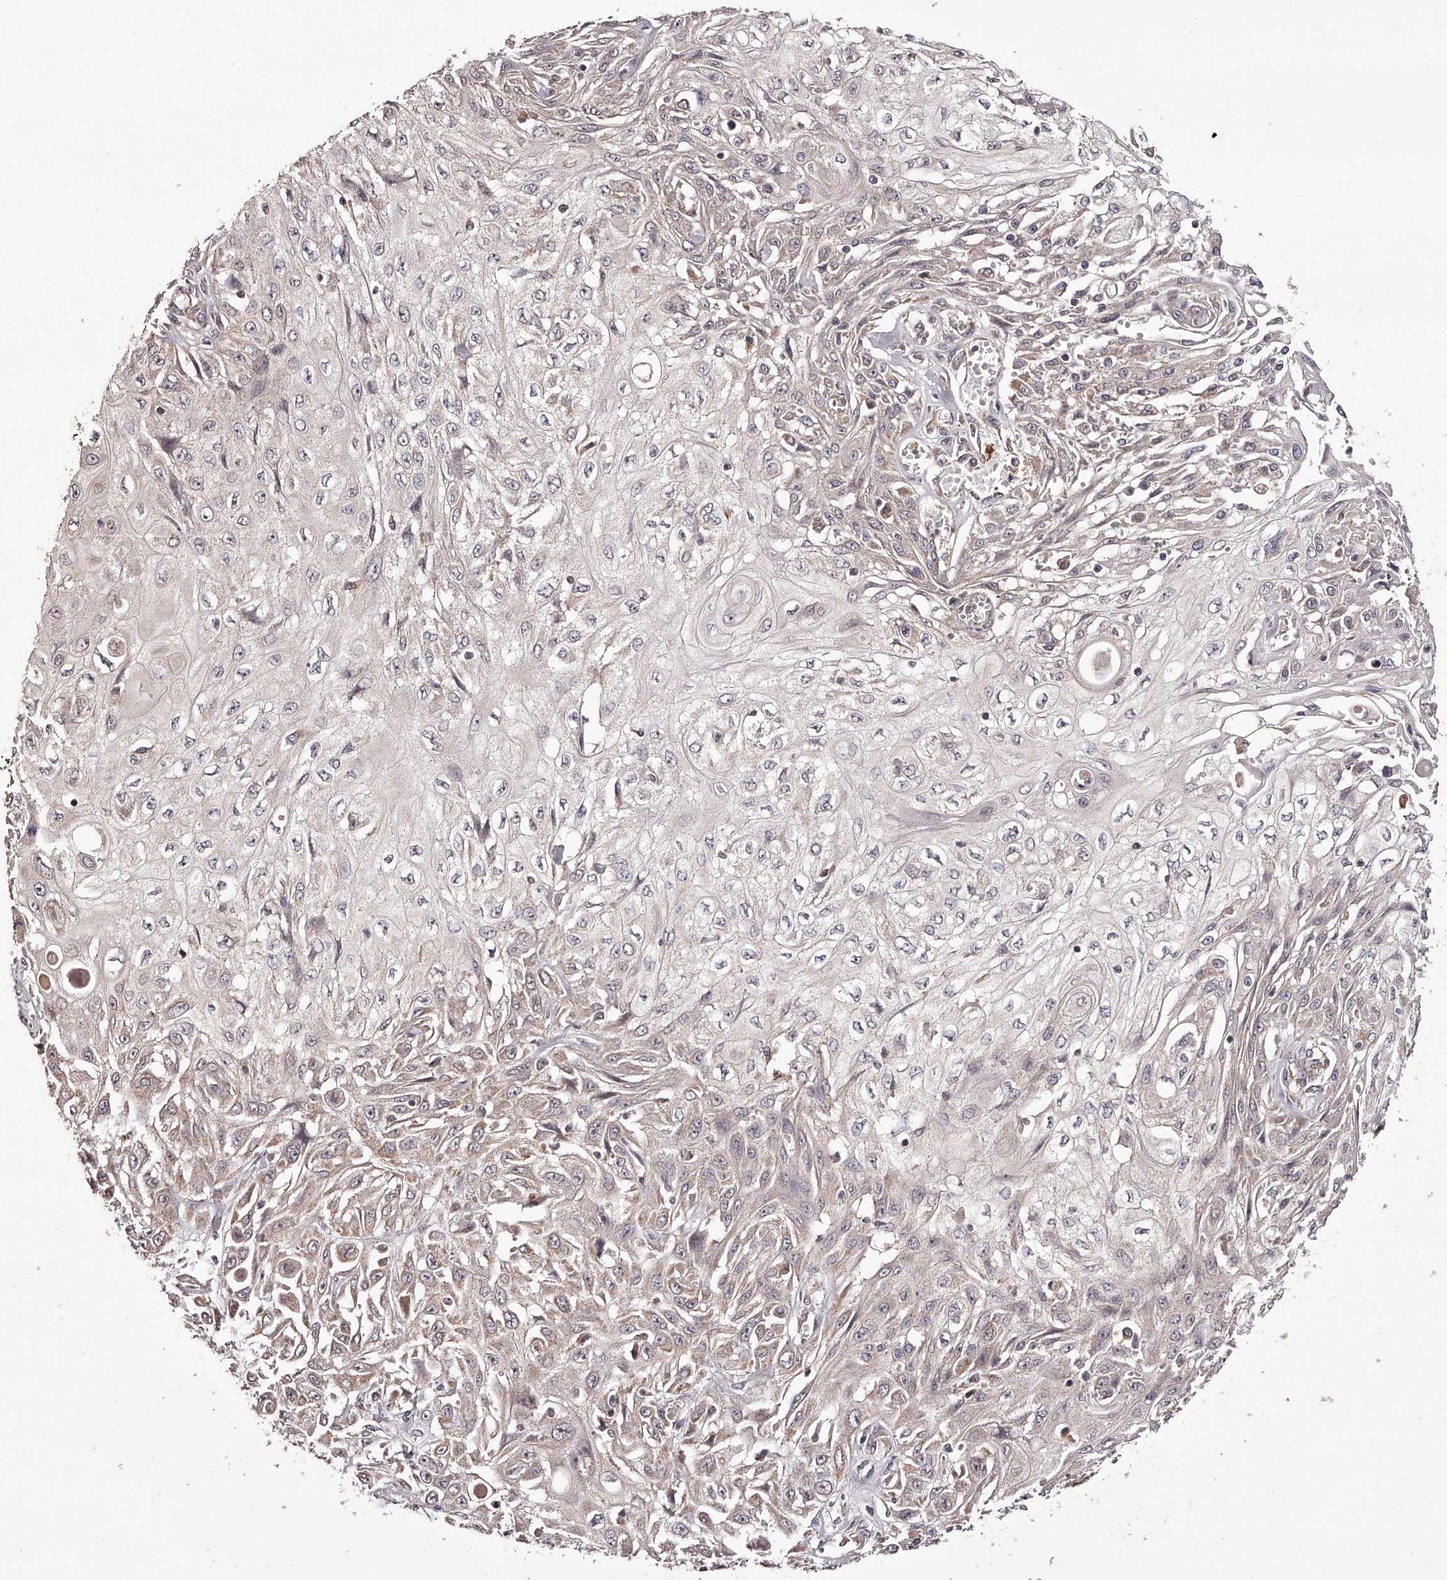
{"staining": {"intensity": "weak", "quantity": ">75%", "location": "cytoplasmic/membranous"}, "tissue": "skin cancer", "cell_type": "Tumor cells", "image_type": "cancer", "snomed": [{"axis": "morphology", "description": "Squamous cell carcinoma, NOS"}, {"axis": "morphology", "description": "Squamous cell carcinoma, metastatic, NOS"}, {"axis": "topography", "description": "Skin"}, {"axis": "topography", "description": "Lymph node"}], "caption": "Immunohistochemical staining of skin cancer (metastatic squamous cell carcinoma) reveals weak cytoplasmic/membranous protein positivity in about >75% of tumor cells. Using DAB (brown) and hematoxylin (blue) stains, captured at high magnification using brightfield microscopy.", "gene": "ODF2L", "patient": {"sex": "male", "age": 75}}